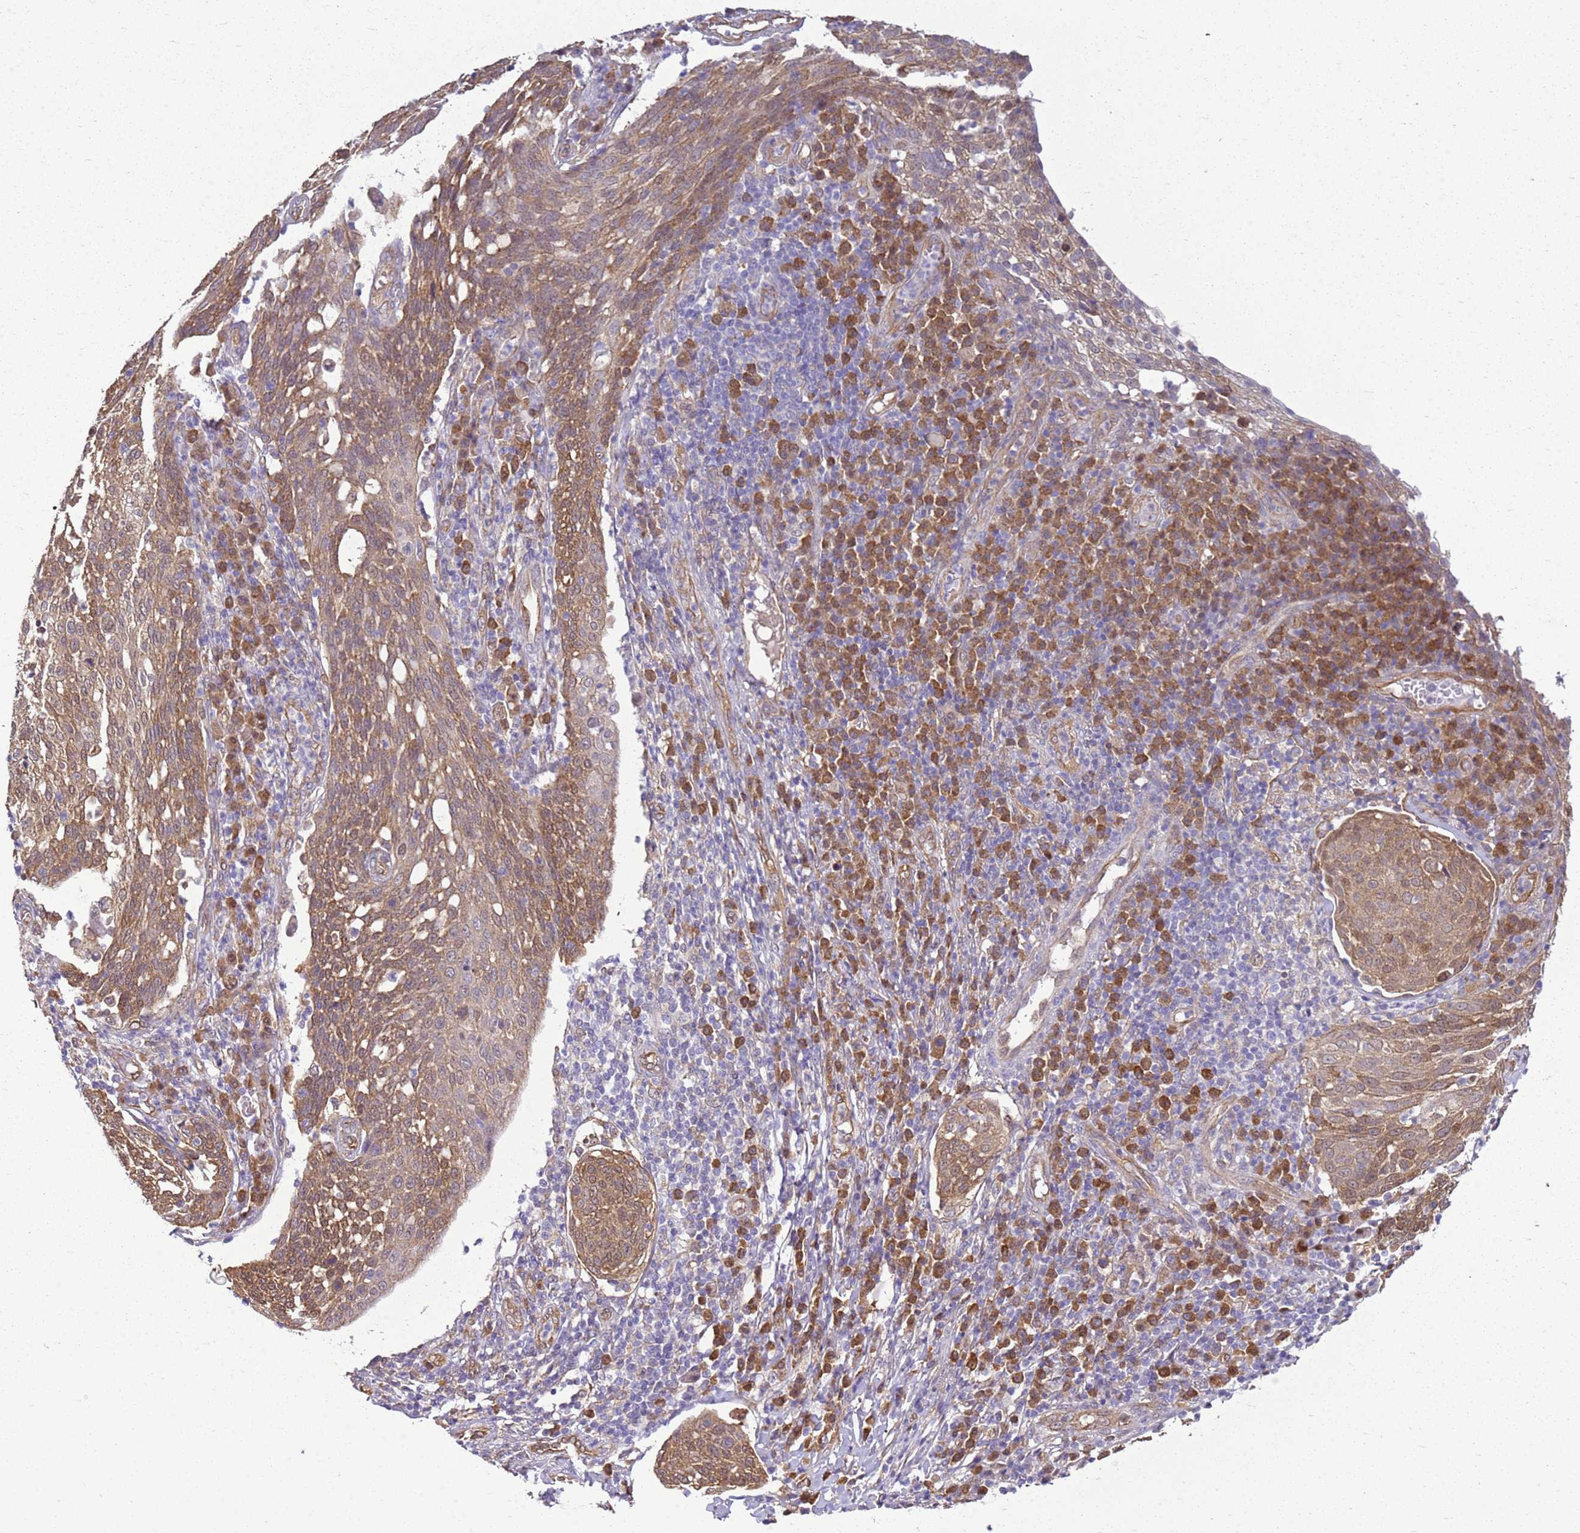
{"staining": {"intensity": "moderate", "quantity": ">75%", "location": "cytoplasmic/membranous"}, "tissue": "cervical cancer", "cell_type": "Tumor cells", "image_type": "cancer", "snomed": [{"axis": "morphology", "description": "Squamous cell carcinoma, NOS"}, {"axis": "topography", "description": "Cervix"}], "caption": "Cervical cancer (squamous cell carcinoma) was stained to show a protein in brown. There is medium levels of moderate cytoplasmic/membranous positivity in approximately >75% of tumor cells. (brown staining indicates protein expression, while blue staining denotes nuclei).", "gene": "YWHAE", "patient": {"sex": "female", "age": 34}}